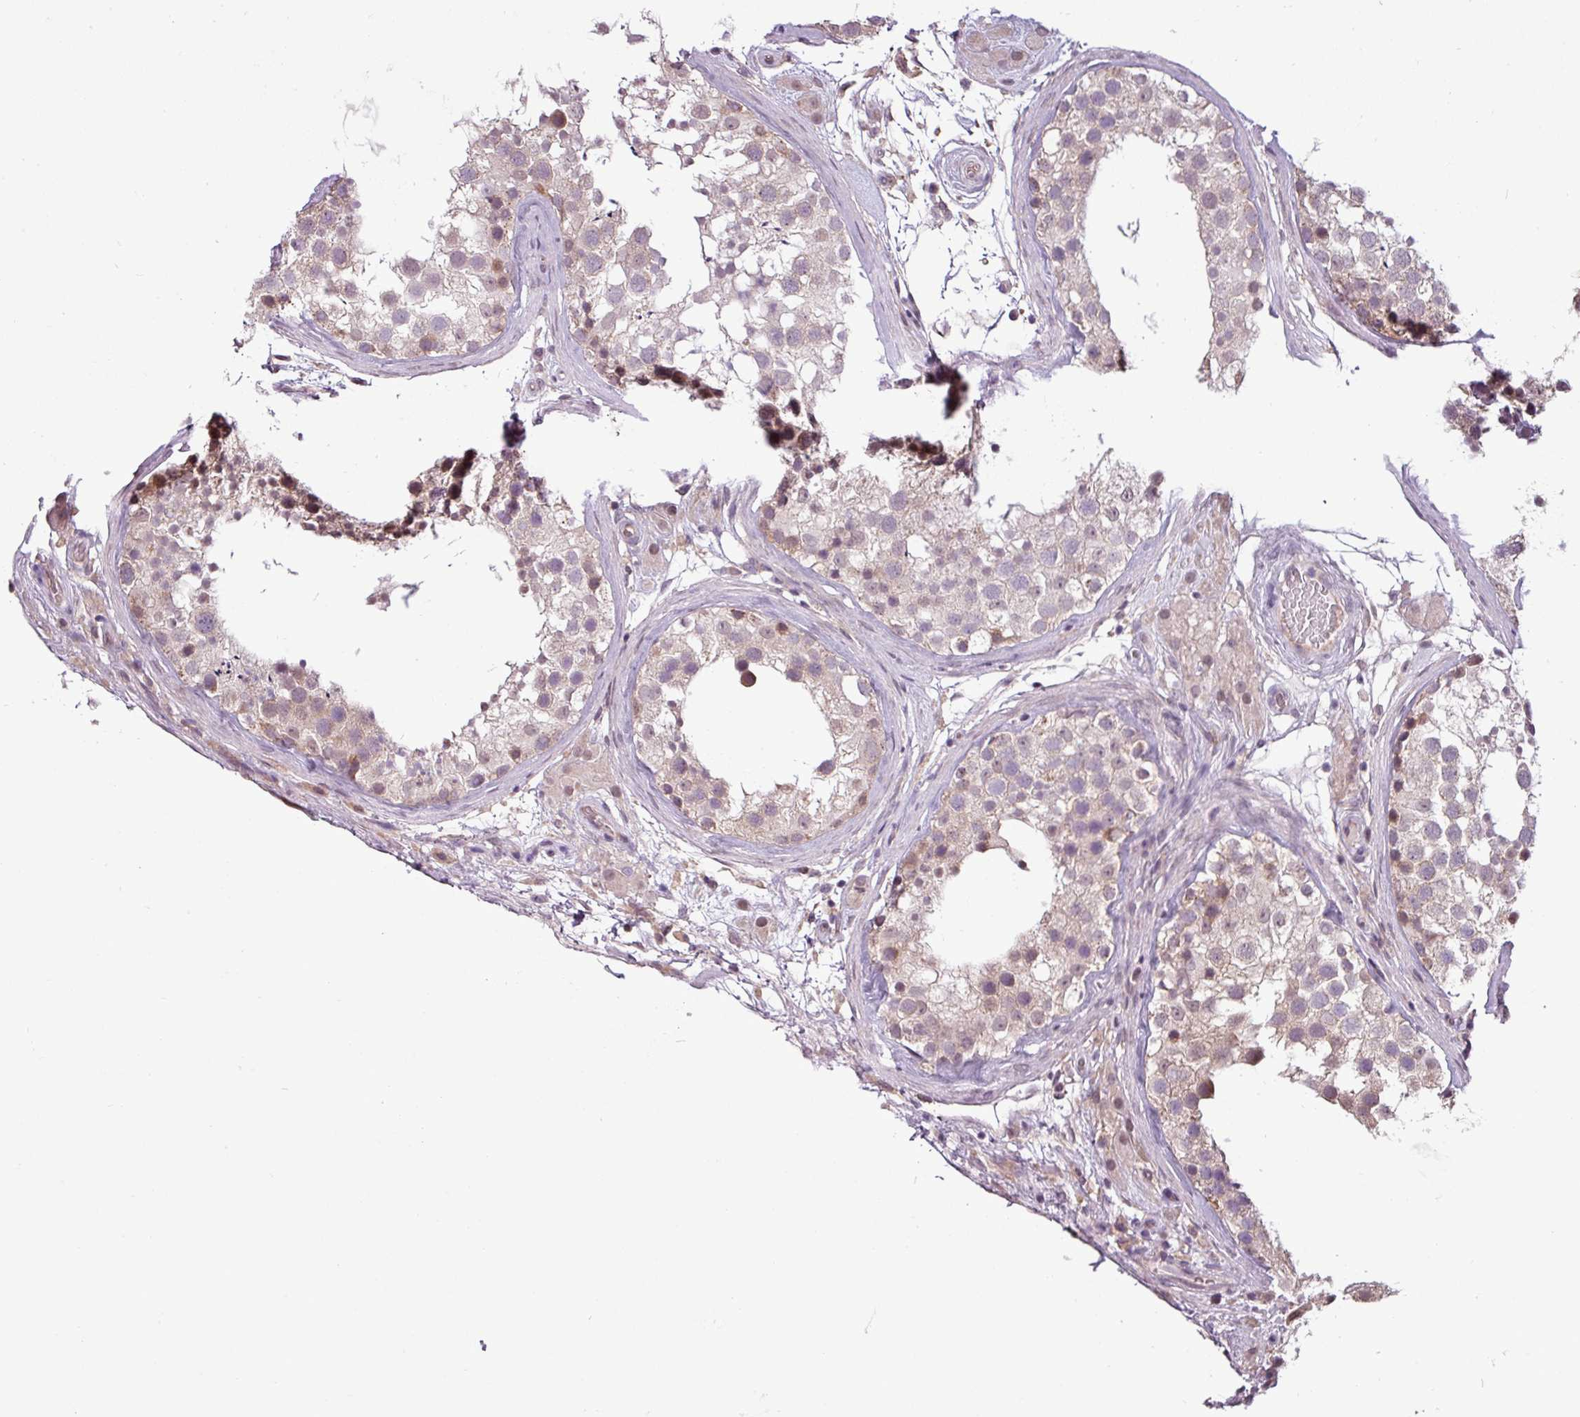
{"staining": {"intensity": "weak", "quantity": "<25%", "location": "cytoplasmic/membranous,nuclear"}, "tissue": "testis", "cell_type": "Cells in seminiferous ducts", "image_type": "normal", "snomed": [{"axis": "morphology", "description": "Normal tissue, NOS"}, {"axis": "topography", "description": "Testis"}], "caption": "Immunohistochemical staining of unremarkable human testis displays no significant expression in cells in seminiferous ducts. The staining was performed using DAB (3,3'-diaminobenzidine) to visualize the protein expression in brown, while the nuclei were stained in blue with hematoxylin (Magnification: 20x).", "gene": "GPT2", "patient": {"sex": "male", "age": 46}}